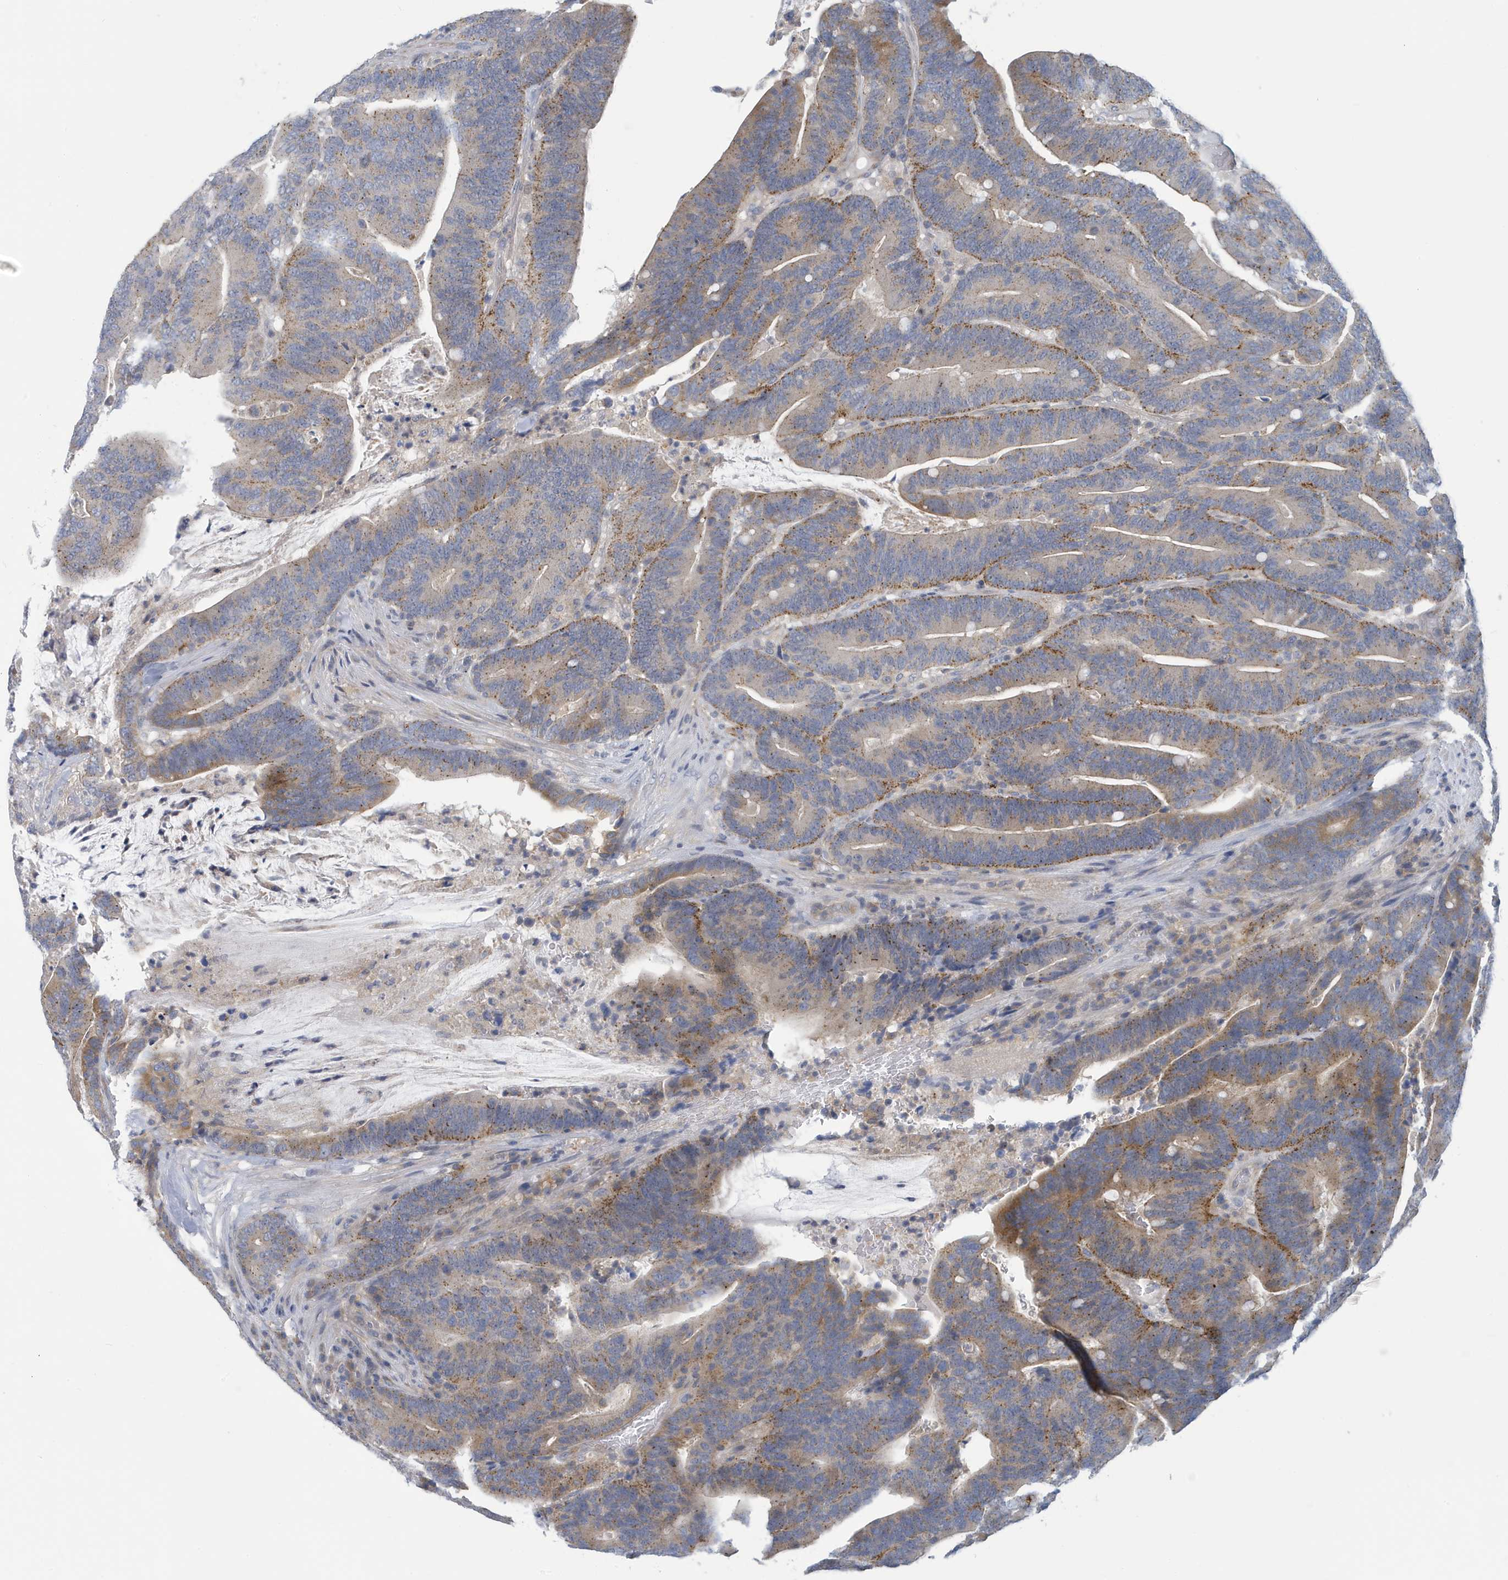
{"staining": {"intensity": "moderate", "quantity": ">75%", "location": "cytoplasmic/membranous"}, "tissue": "colorectal cancer", "cell_type": "Tumor cells", "image_type": "cancer", "snomed": [{"axis": "morphology", "description": "Adenocarcinoma, NOS"}, {"axis": "topography", "description": "Colon"}], "caption": "Immunohistochemistry photomicrograph of human colorectal cancer stained for a protein (brown), which shows medium levels of moderate cytoplasmic/membranous expression in about >75% of tumor cells.", "gene": "VTA1", "patient": {"sex": "female", "age": 66}}